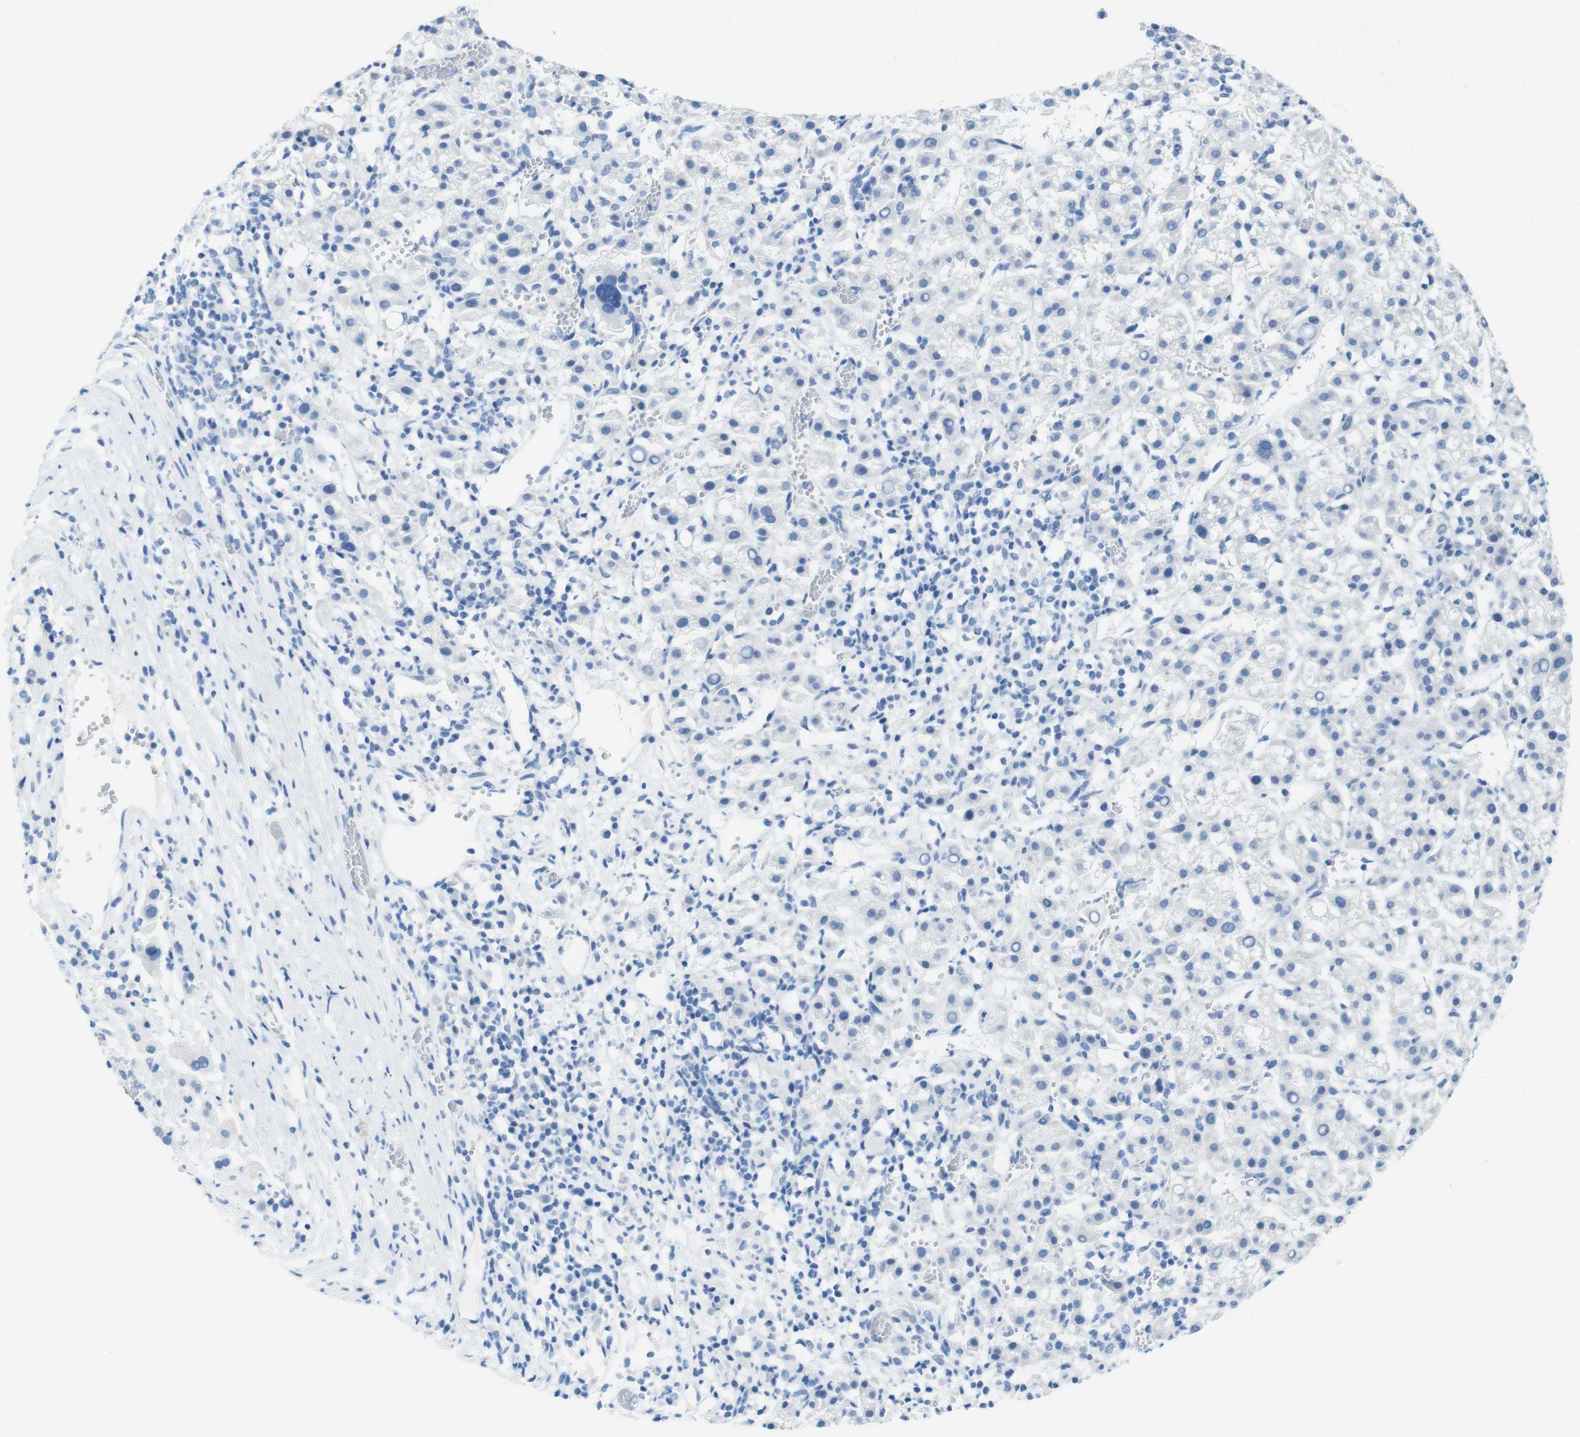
{"staining": {"intensity": "negative", "quantity": "none", "location": "none"}, "tissue": "liver cancer", "cell_type": "Tumor cells", "image_type": "cancer", "snomed": [{"axis": "morphology", "description": "Carcinoma, Hepatocellular, NOS"}, {"axis": "topography", "description": "Liver"}], "caption": "There is no significant expression in tumor cells of liver cancer.", "gene": "OPN1SW", "patient": {"sex": "female", "age": 58}}